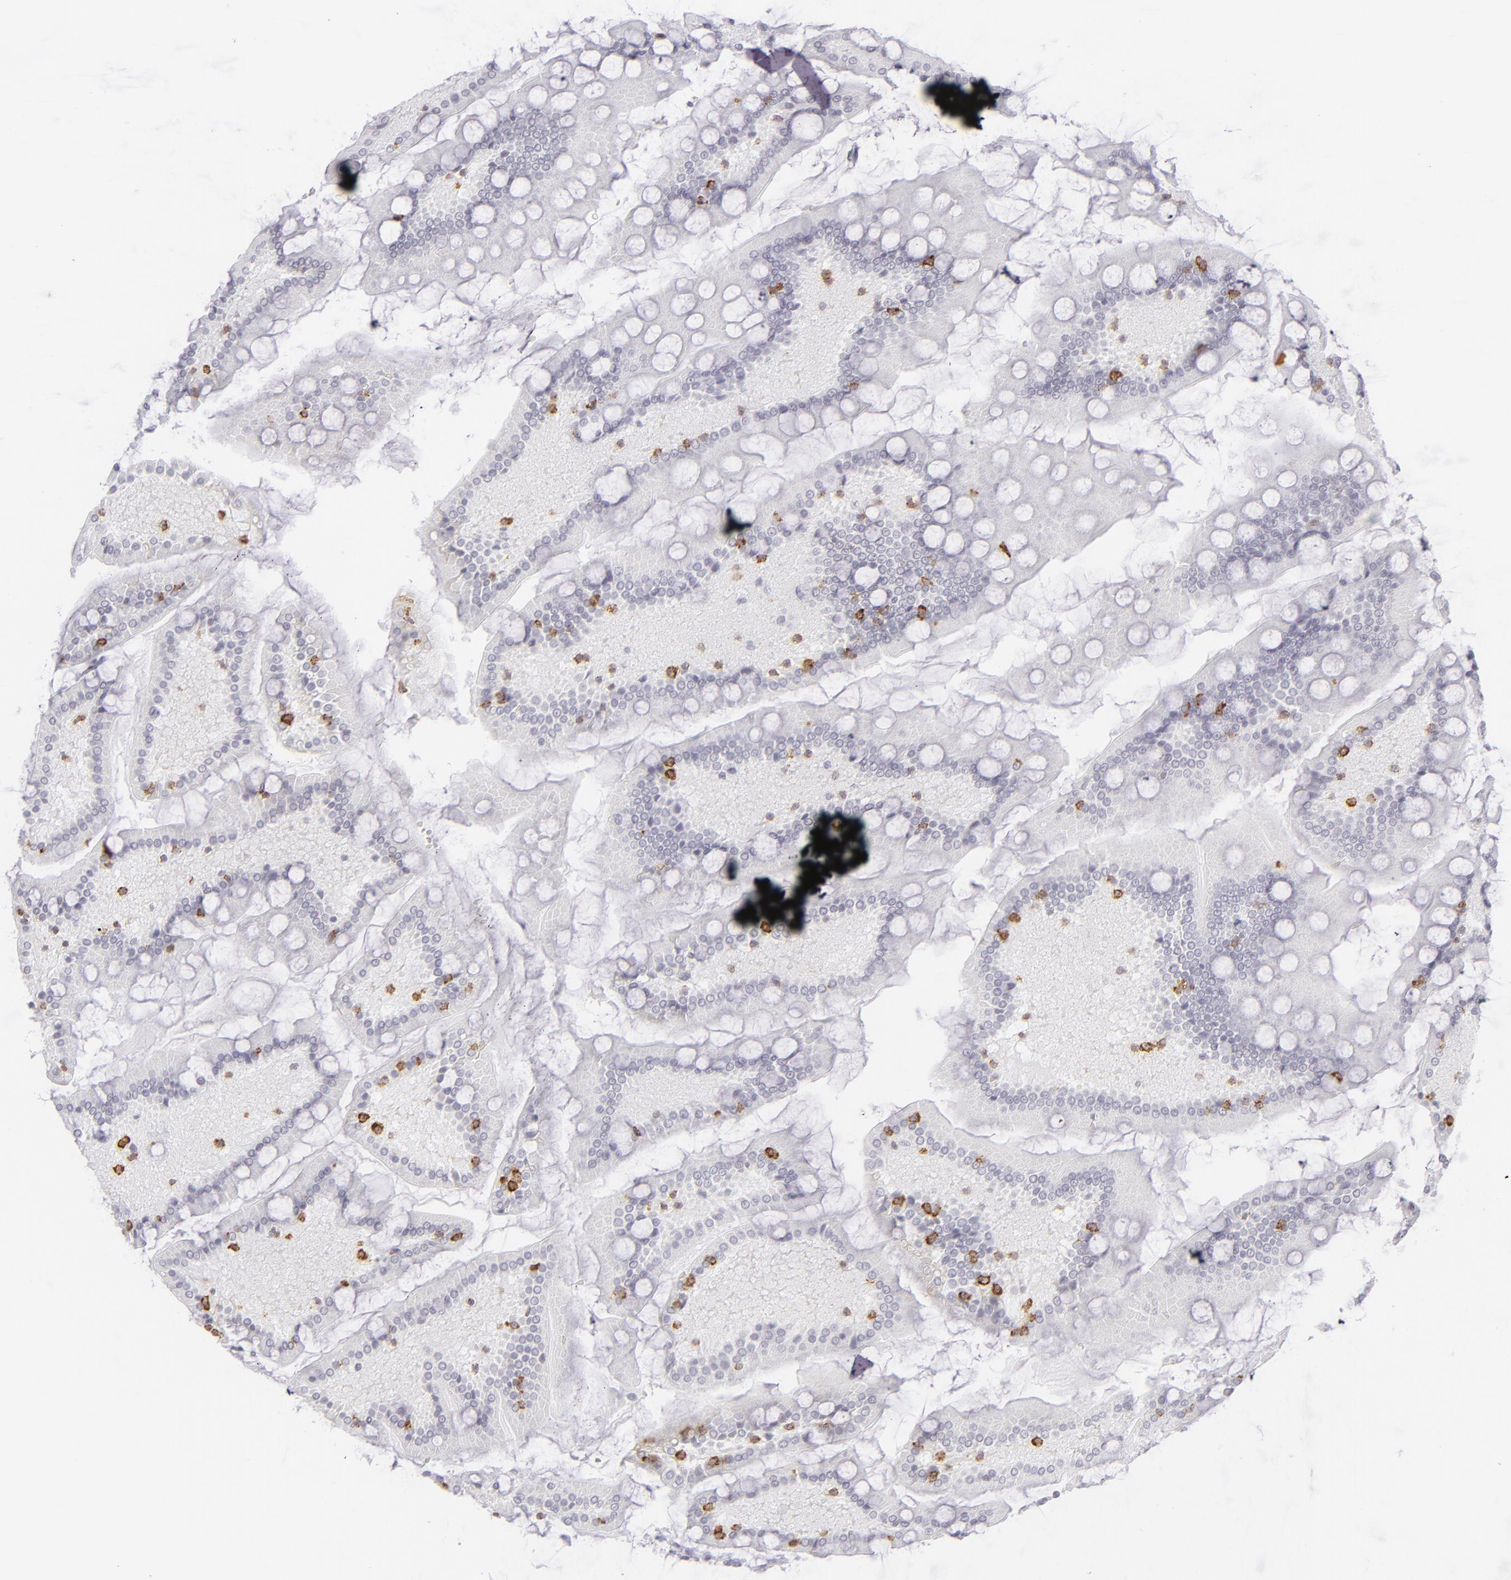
{"staining": {"intensity": "negative", "quantity": "none", "location": "none"}, "tissue": "small intestine", "cell_type": "Glandular cells", "image_type": "normal", "snomed": [{"axis": "morphology", "description": "Normal tissue, NOS"}, {"axis": "topography", "description": "Small intestine"}], "caption": "Small intestine stained for a protein using IHC exhibits no staining glandular cells.", "gene": "CD7", "patient": {"sex": "male", "age": 41}}